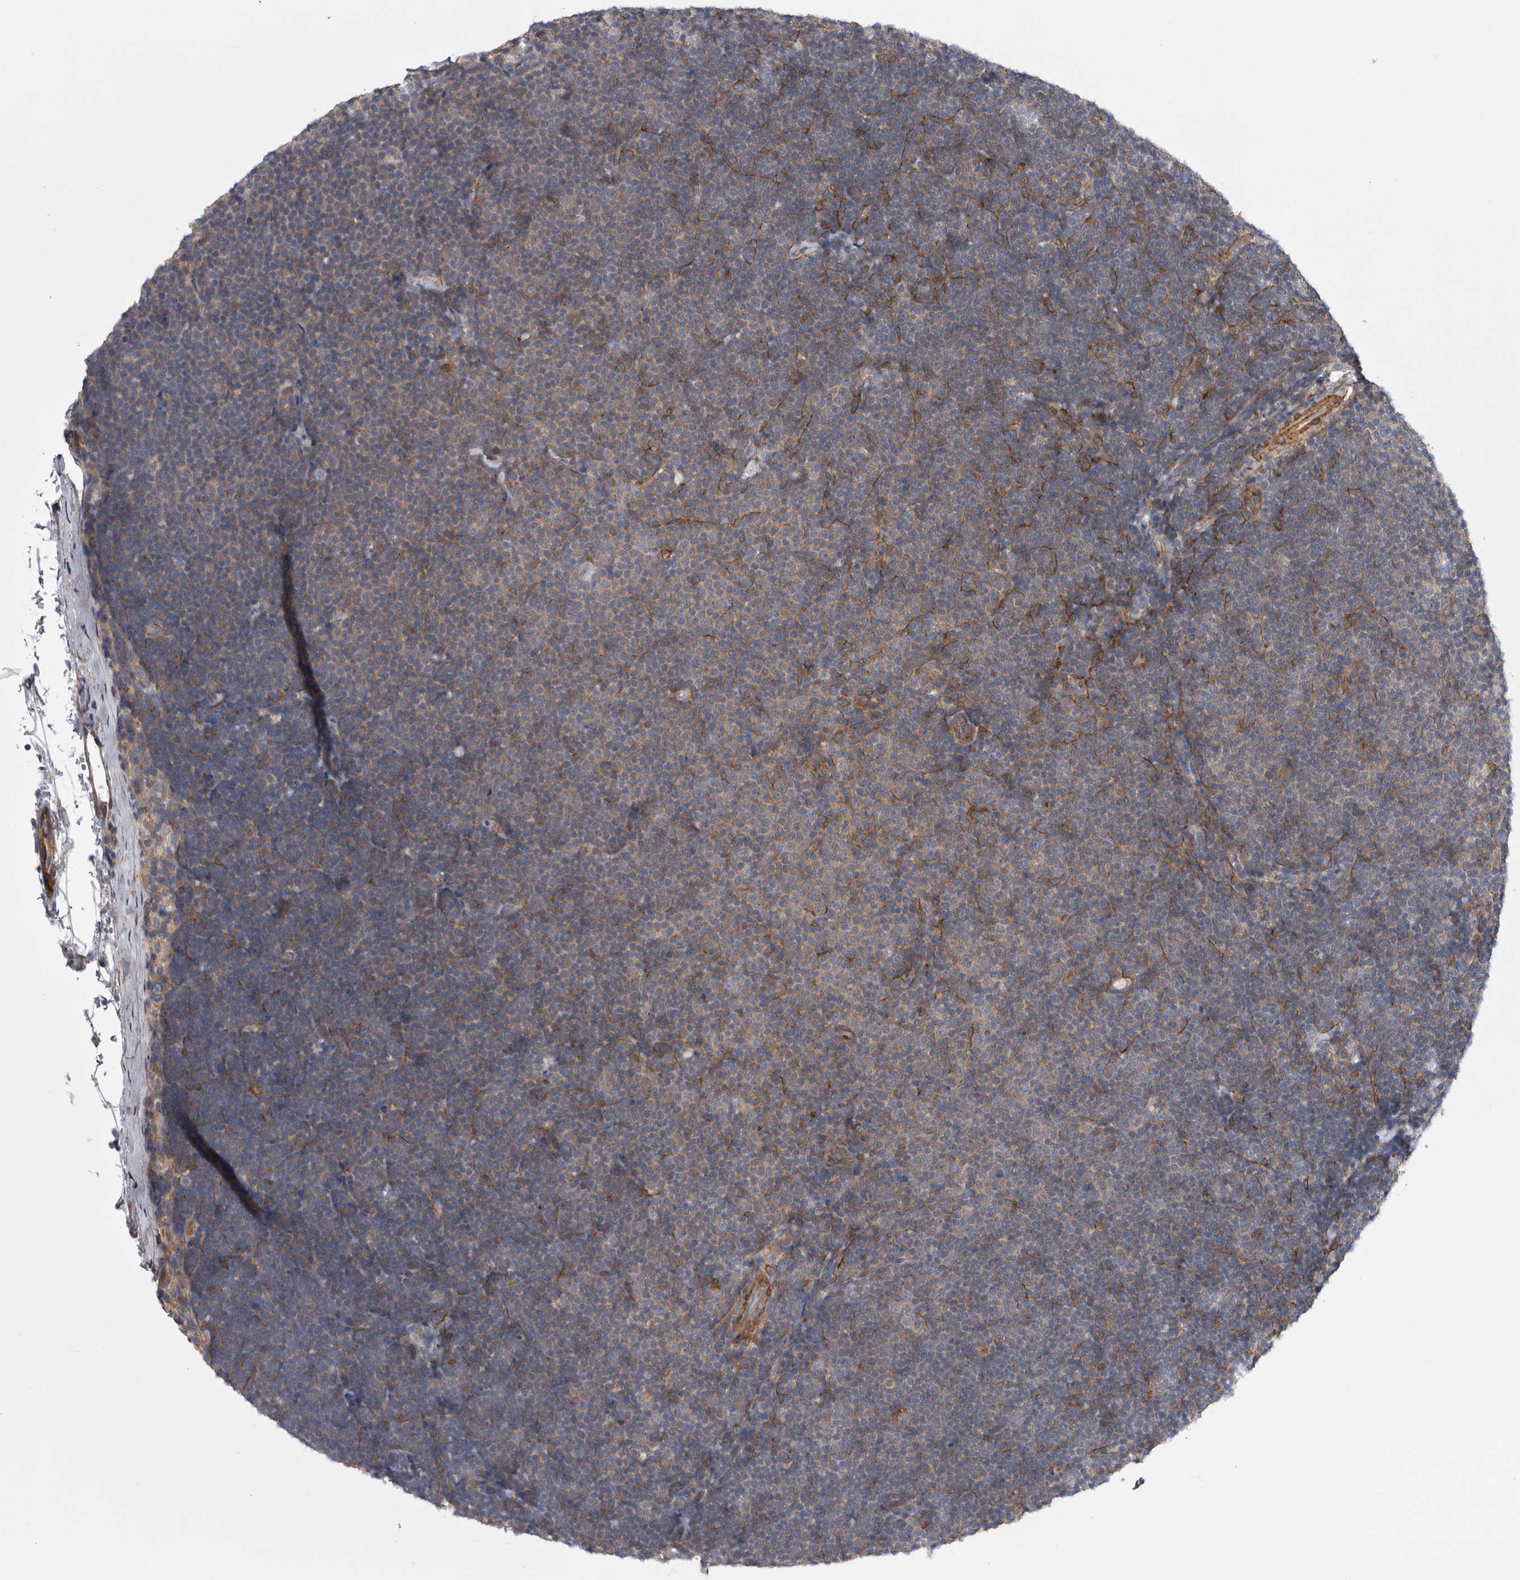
{"staining": {"intensity": "weak", "quantity": "<25%", "location": "cytoplasmic/membranous"}, "tissue": "lymphoma", "cell_type": "Tumor cells", "image_type": "cancer", "snomed": [{"axis": "morphology", "description": "Malignant lymphoma, non-Hodgkin's type, Low grade"}, {"axis": "topography", "description": "Lymph node"}], "caption": "Photomicrograph shows no significant protein staining in tumor cells of low-grade malignant lymphoma, non-Hodgkin's type.", "gene": "EPRS1", "patient": {"sex": "female", "age": 53}}